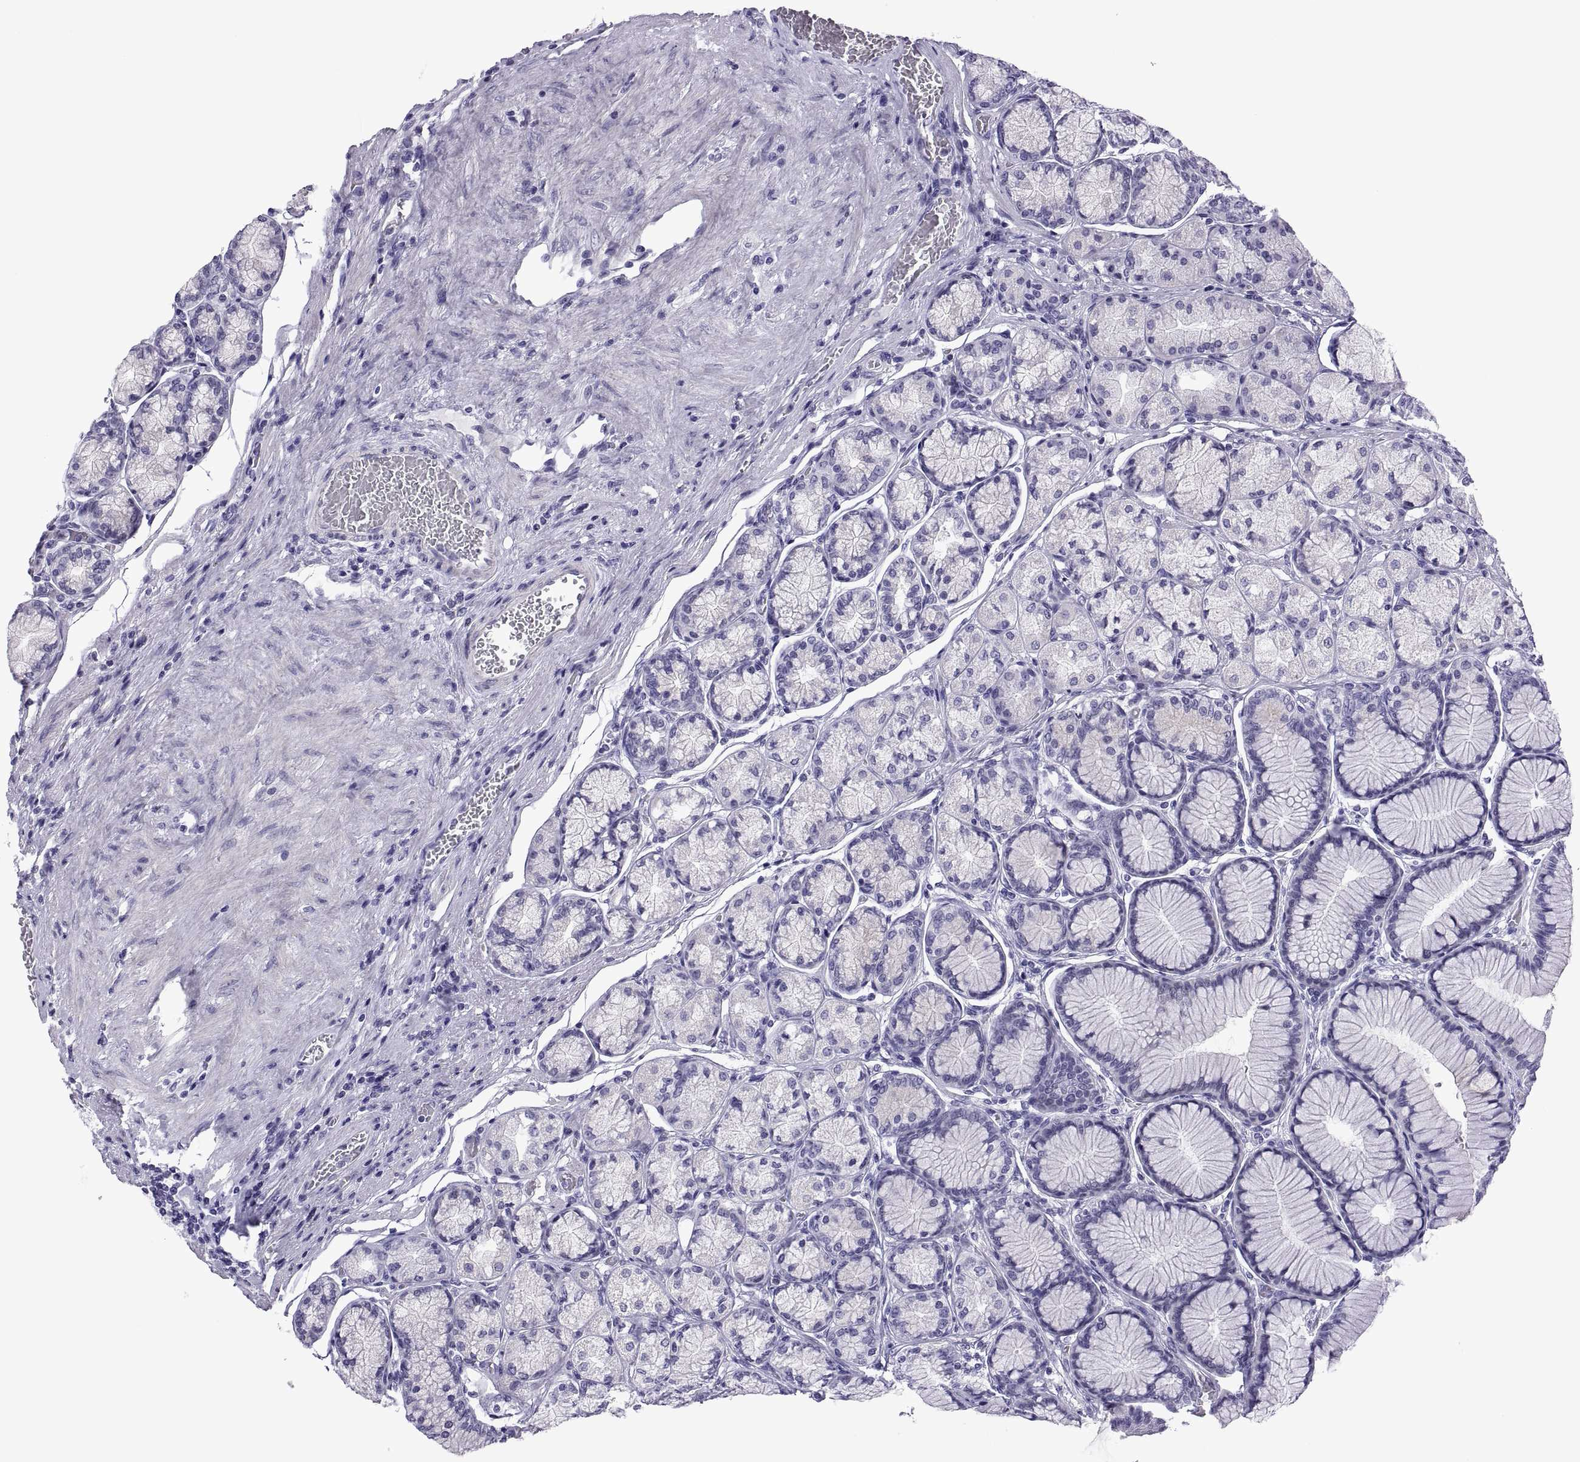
{"staining": {"intensity": "negative", "quantity": "none", "location": "none"}, "tissue": "stomach", "cell_type": "Glandular cells", "image_type": "normal", "snomed": [{"axis": "morphology", "description": "Normal tissue, NOS"}, {"axis": "morphology", "description": "Adenocarcinoma, NOS"}, {"axis": "morphology", "description": "Adenocarcinoma, High grade"}, {"axis": "topography", "description": "Stomach, upper"}, {"axis": "topography", "description": "Stomach"}], "caption": "This is a histopathology image of immunohistochemistry staining of normal stomach, which shows no expression in glandular cells.", "gene": "C3orf22", "patient": {"sex": "female", "age": 65}}